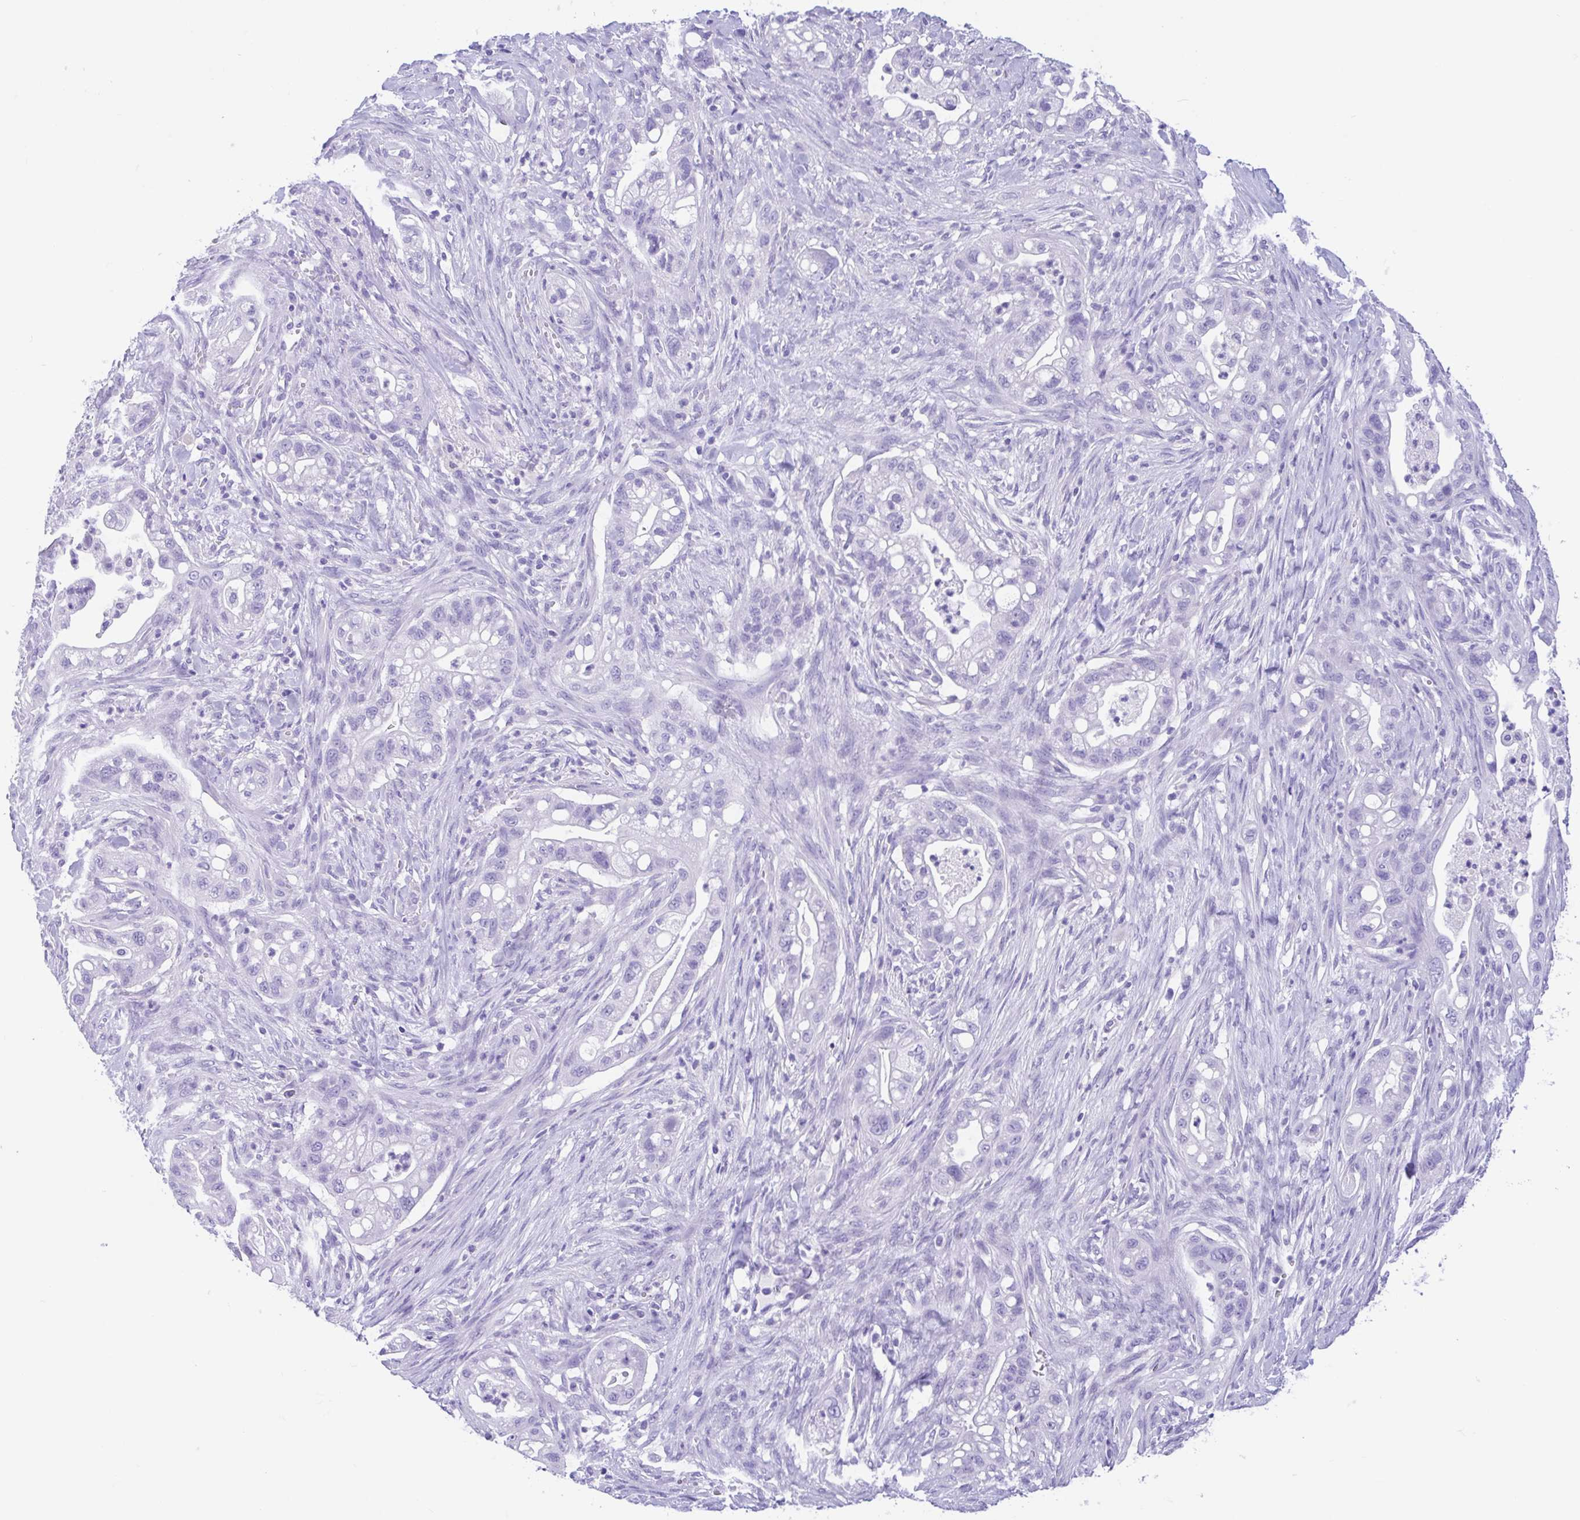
{"staining": {"intensity": "negative", "quantity": "none", "location": "none"}, "tissue": "pancreatic cancer", "cell_type": "Tumor cells", "image_type": "cancer", "snomed": [{"axis": "morphology", "description": "Adenocarcinoma, NOS"}, {"axis": "topography", "description": "Pancreas"}], "caption": "Immunohistochemistry of pancreatic cancer demonstrates no expression in tumor cells.", "gene": "OR4N4", "patient": {"sex": "male", "age": 44}}